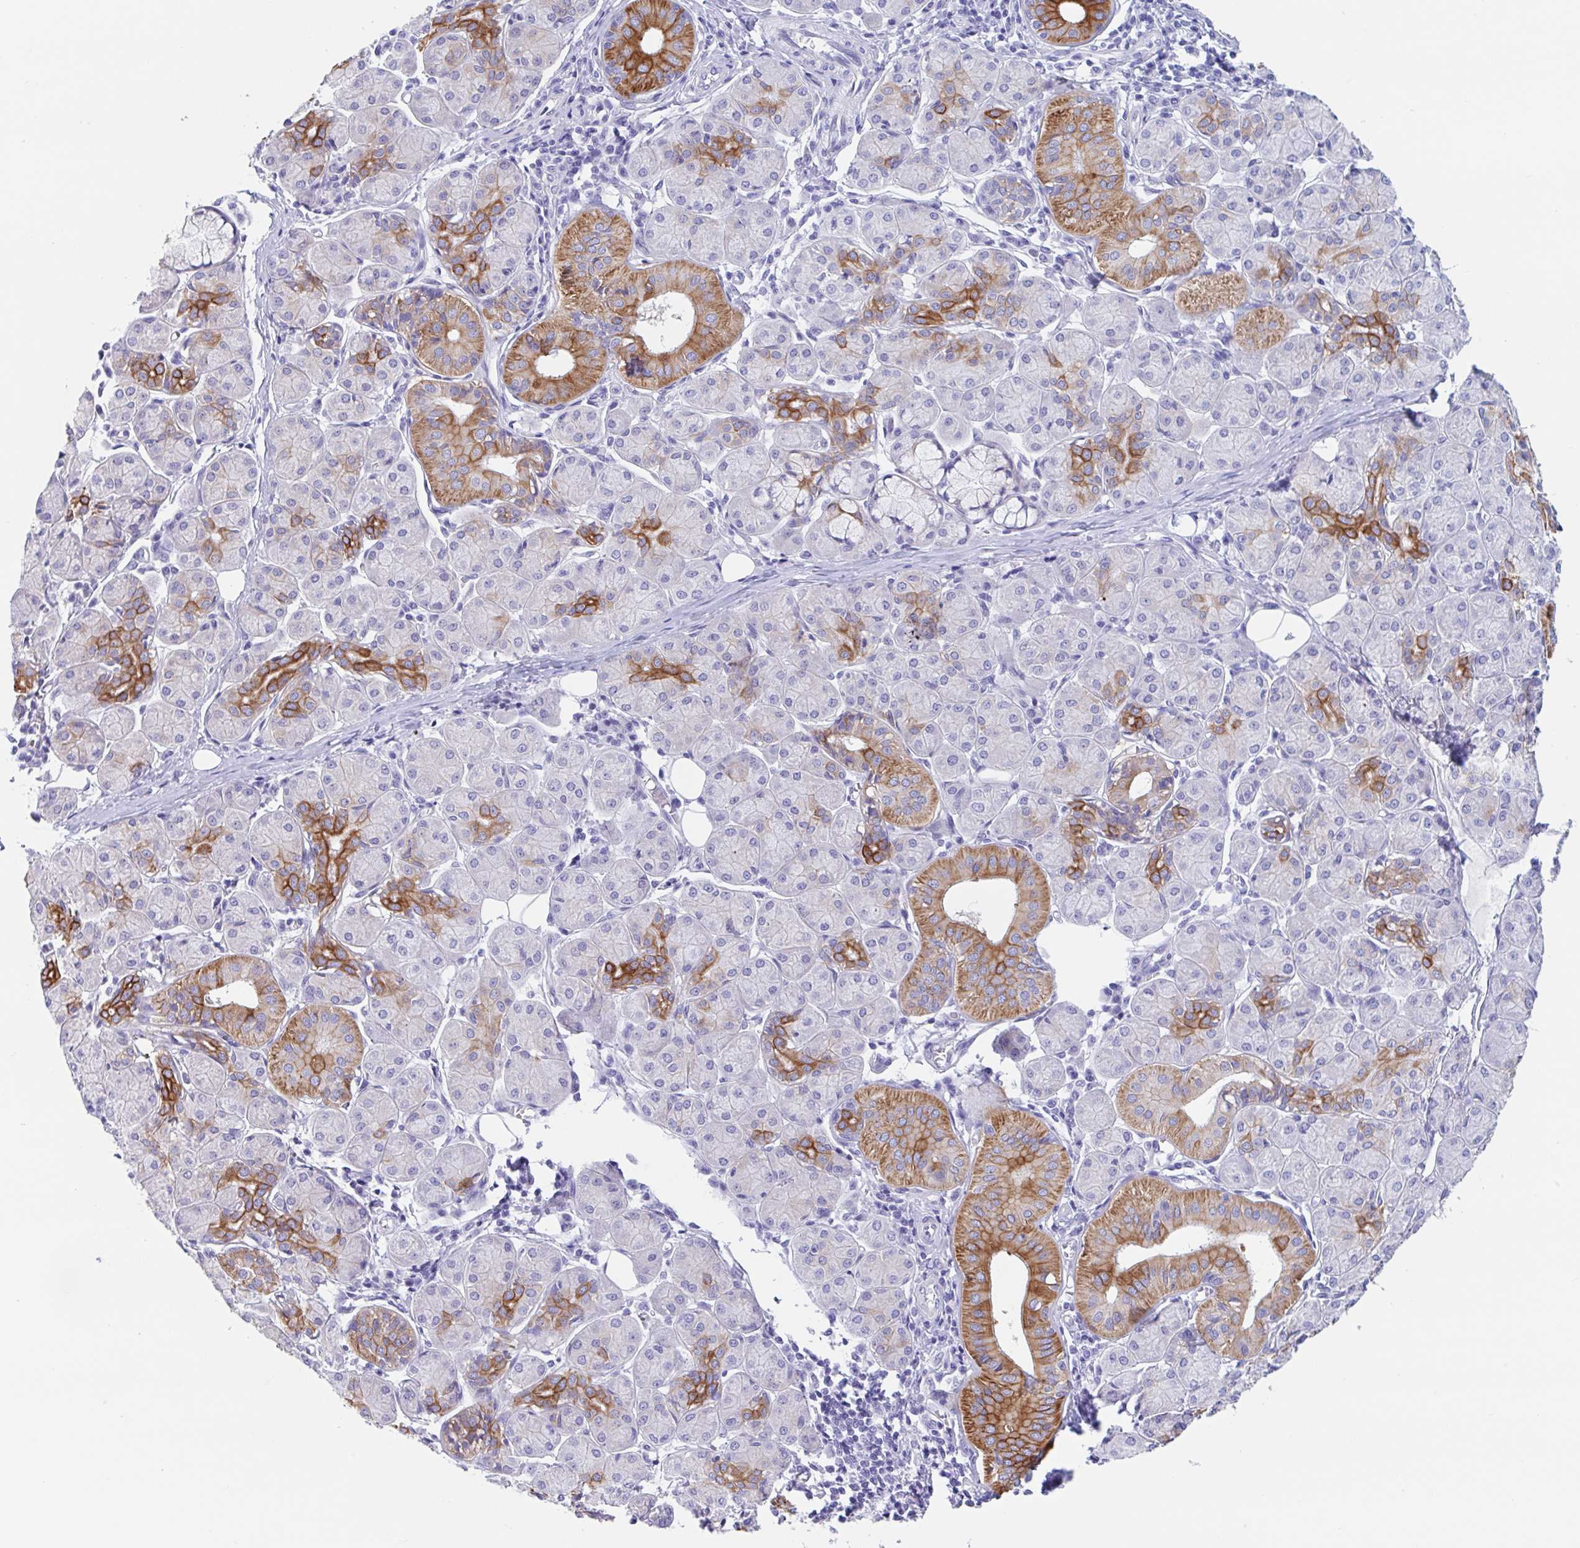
{"staining": {"intensity": "strong", "quantity": "<25%", "location": "cytoplasmic/membranous"}, "tissue": "salivary gland", "cell_type": "Glandular cells", "image_type": "normal", "snomed": [{"axis": "morphology", "description": "Normal tissue, NOS"}, {"axis": "morphology", "description": "Inflammation, NOS"}, {"axis": "topography", "description": "Lymph node"}, {"axis": "topography", "description": "Salivary gland"}], "caption": "Glandular cells show medium levels of strong cytoplasmic/membranous positivity in approximately <25% of cells in normal salivary gland.", "gene": "OR6N2", "patient": {"sex": "male", "age": 3}}